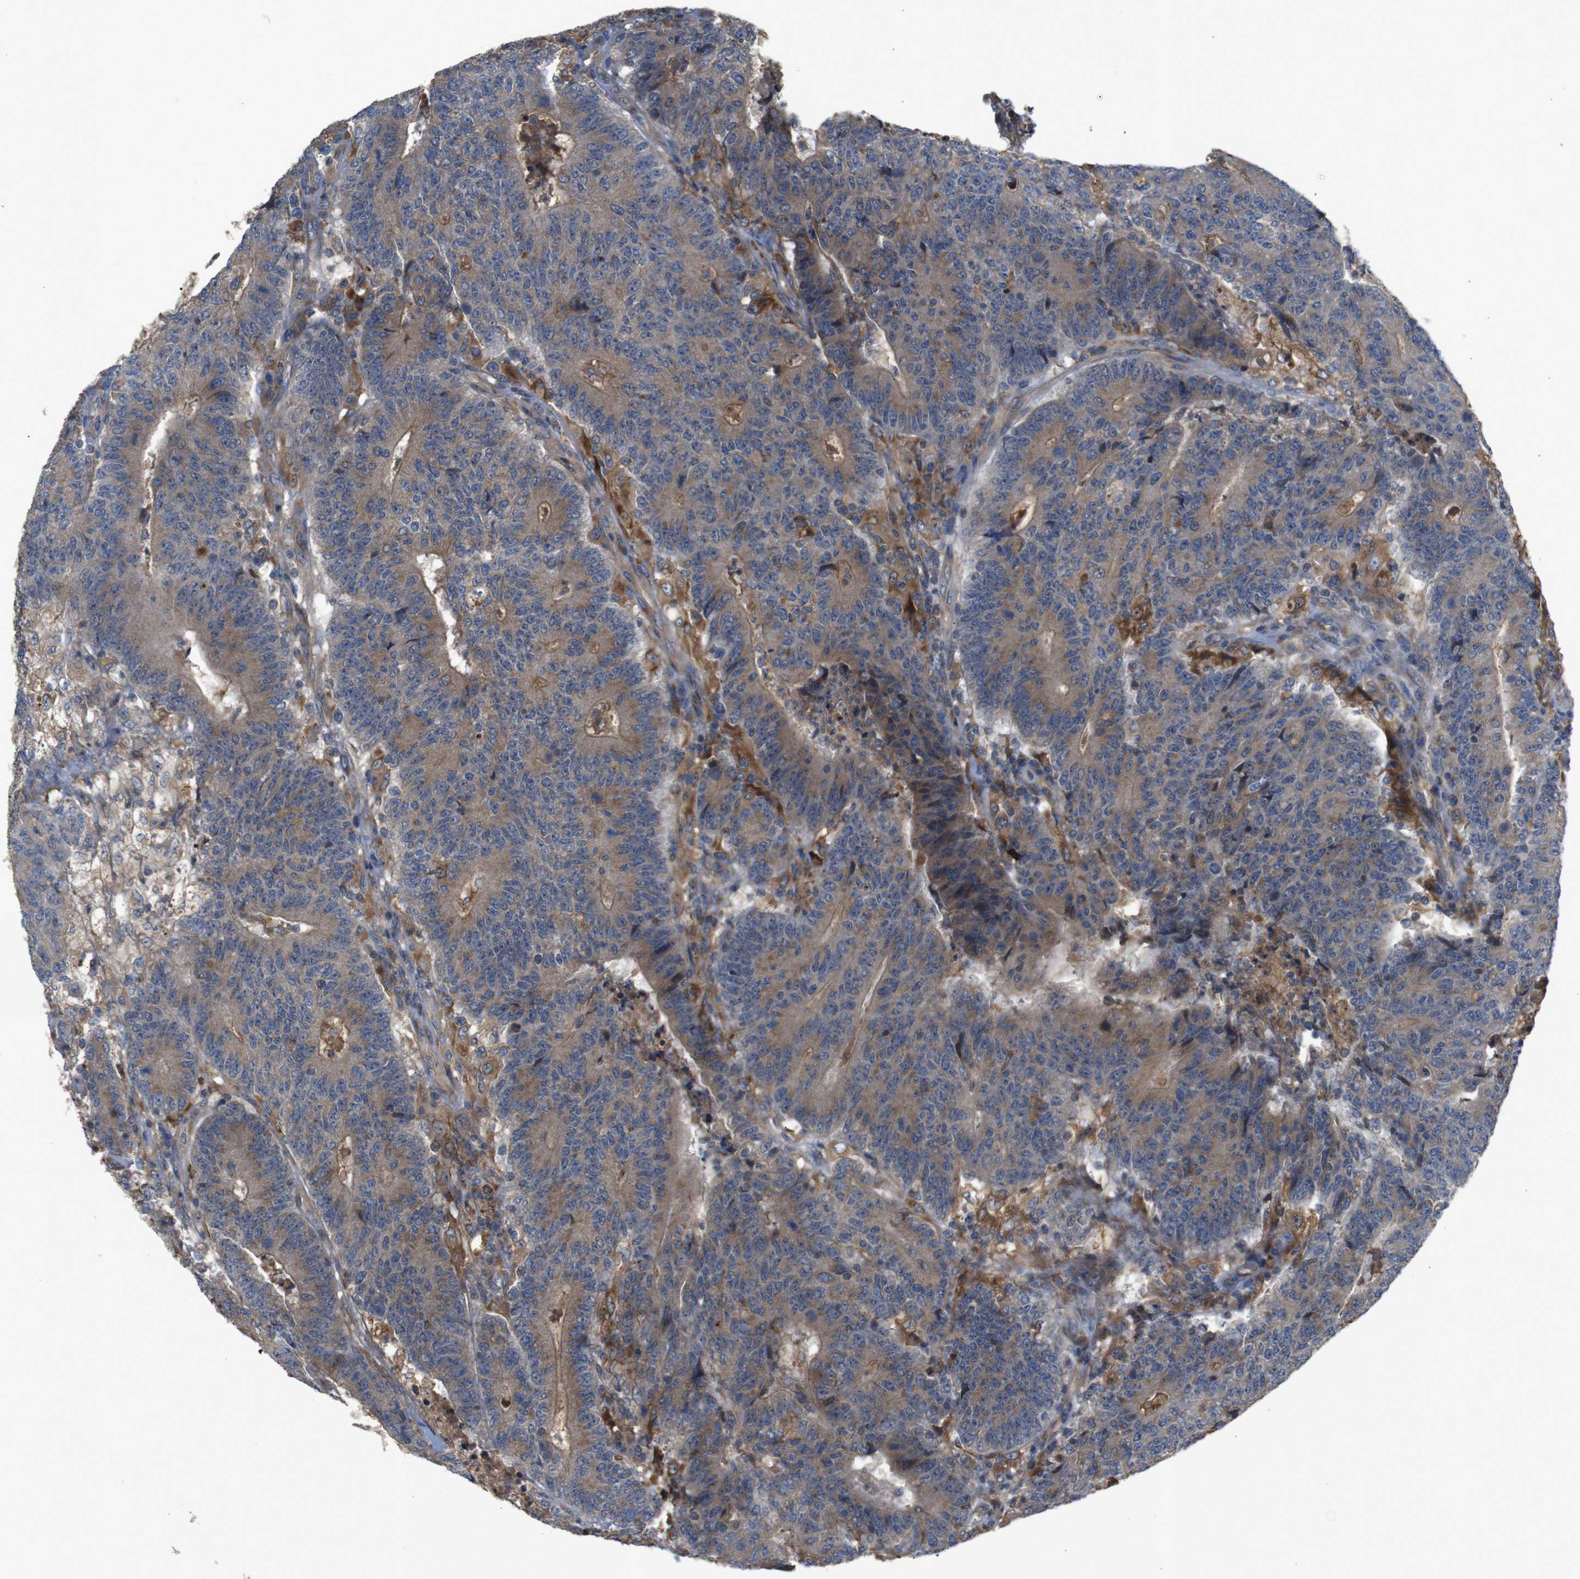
{"staining": {"intensity": "moderate", "quantity": ">75%", "location": "cytoplasmic/membranous"}, "tissue": "colorectal cancer", "cell_type": "Tumor cells", "image_type": "cancer", "snomed": [{"axis": "morphology", "description": "Normal tissue, NOS"}, {"axis": "morphology", "description": "Adenocarcinoma, NOS"}, {"axis": "topography", "description": "Colon"}], "caption": "DAB immunohistochemical staining of human colorectal cancer displays moderate cytoplasmic/membranous protein staining in approximately >75% of tumor cells.", "gene": "PTPN1", "patient": {"sex": "female", "age": 75}}